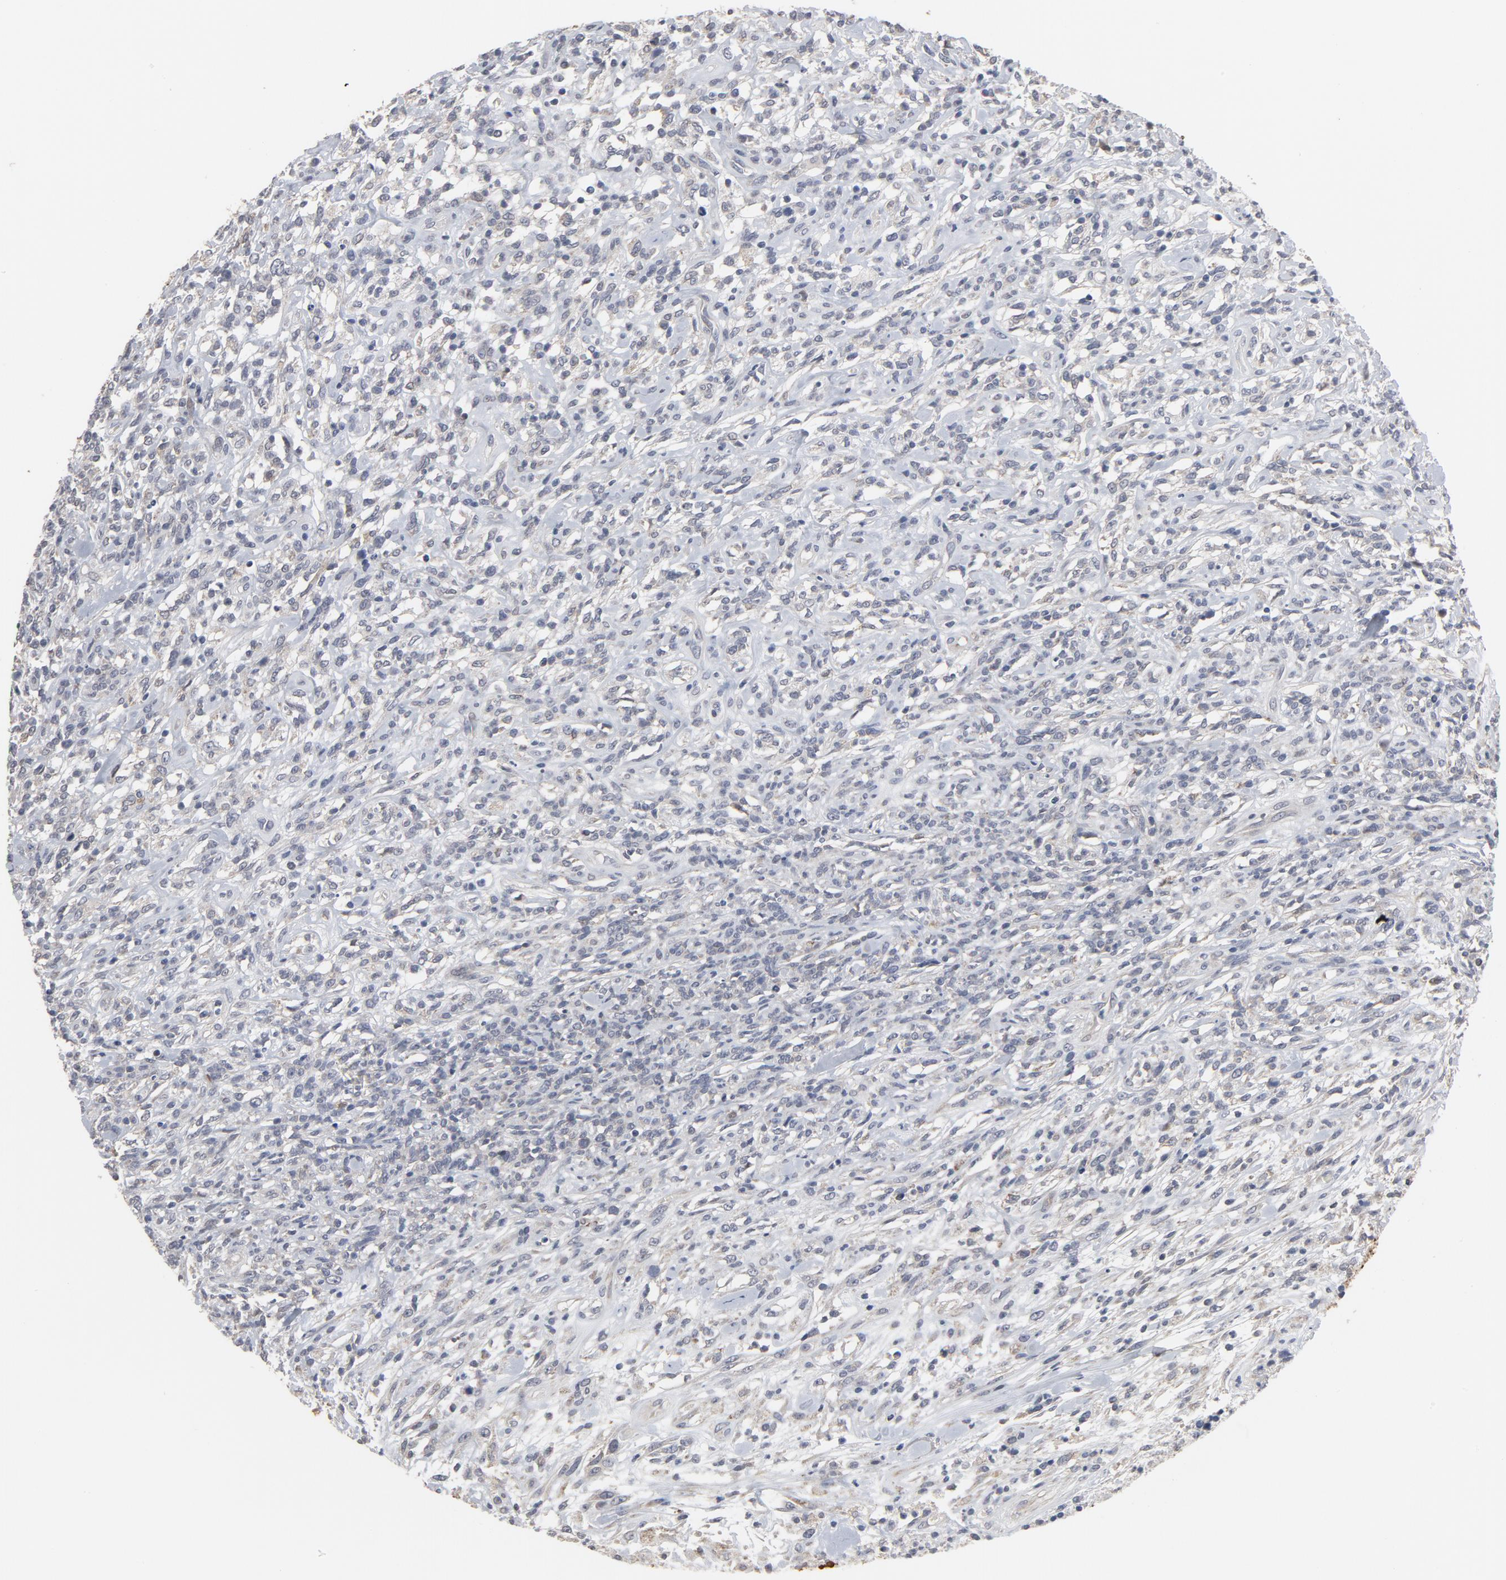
{"staining": {"intensity": "negative", "quantity": "none", "location": "none"}, "tissue": "lymphoma", "cell_type": "Tumor cells", "image_type": "cancer", "snomed": [{"axis": "morphology", "description": "Malignant lymphoma, non-Hodgkin's type, High grade"}, {"axis": "topography", "description": "Lymph node"}], "caption": "Immunohistochemistry (IHC) of human lymphoma exhibits no staining in tumor cells.", "gene": "PPP1R1B", "patient": {"sex": "female", "age": 73}}